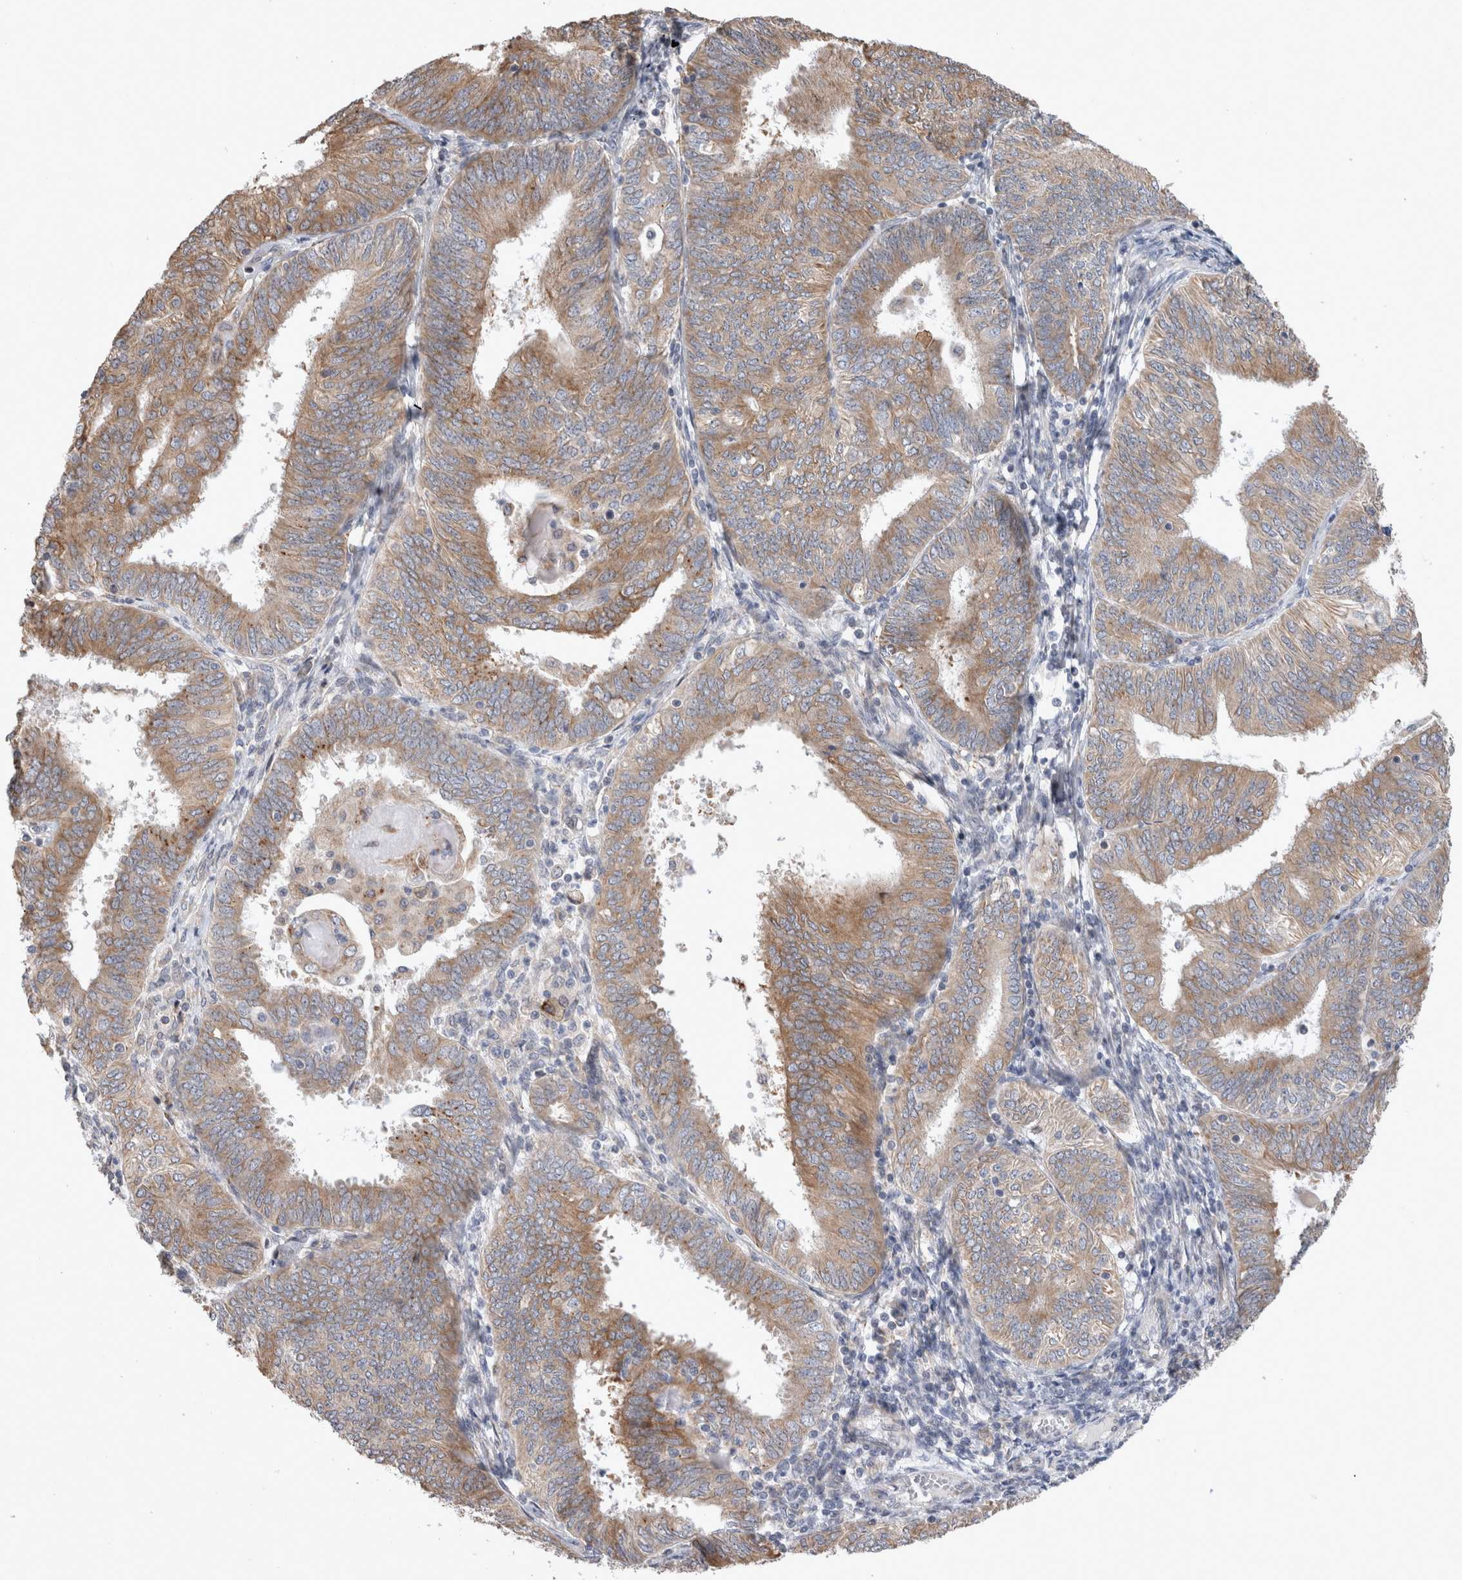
{"staining": {"intensity": "weak", "quantity": ">75%", "location": "cytoplasmic/membranous"}, "tissue": "endometrial cancer", "cell_type": "Tumor cells", "image_type": "cancer", "snomed": [{"axis": "morphology", "description": "Adenocarcinoma, NOS"}, {"axis": "topography", "description": "Endometrium"}], "caption": "Endometrial cancer tissue shows weak cytoplasmic/membranous staining in about >75% of tumor cells, visualized by immunohistochemistry. The staining is performed using DAB brown chromogen to label protein expression. The nuclei are counter-stained blue using hematoxylin.", "gene": "TRMT9B", "patient": {"sex": "female", "age": 58}}